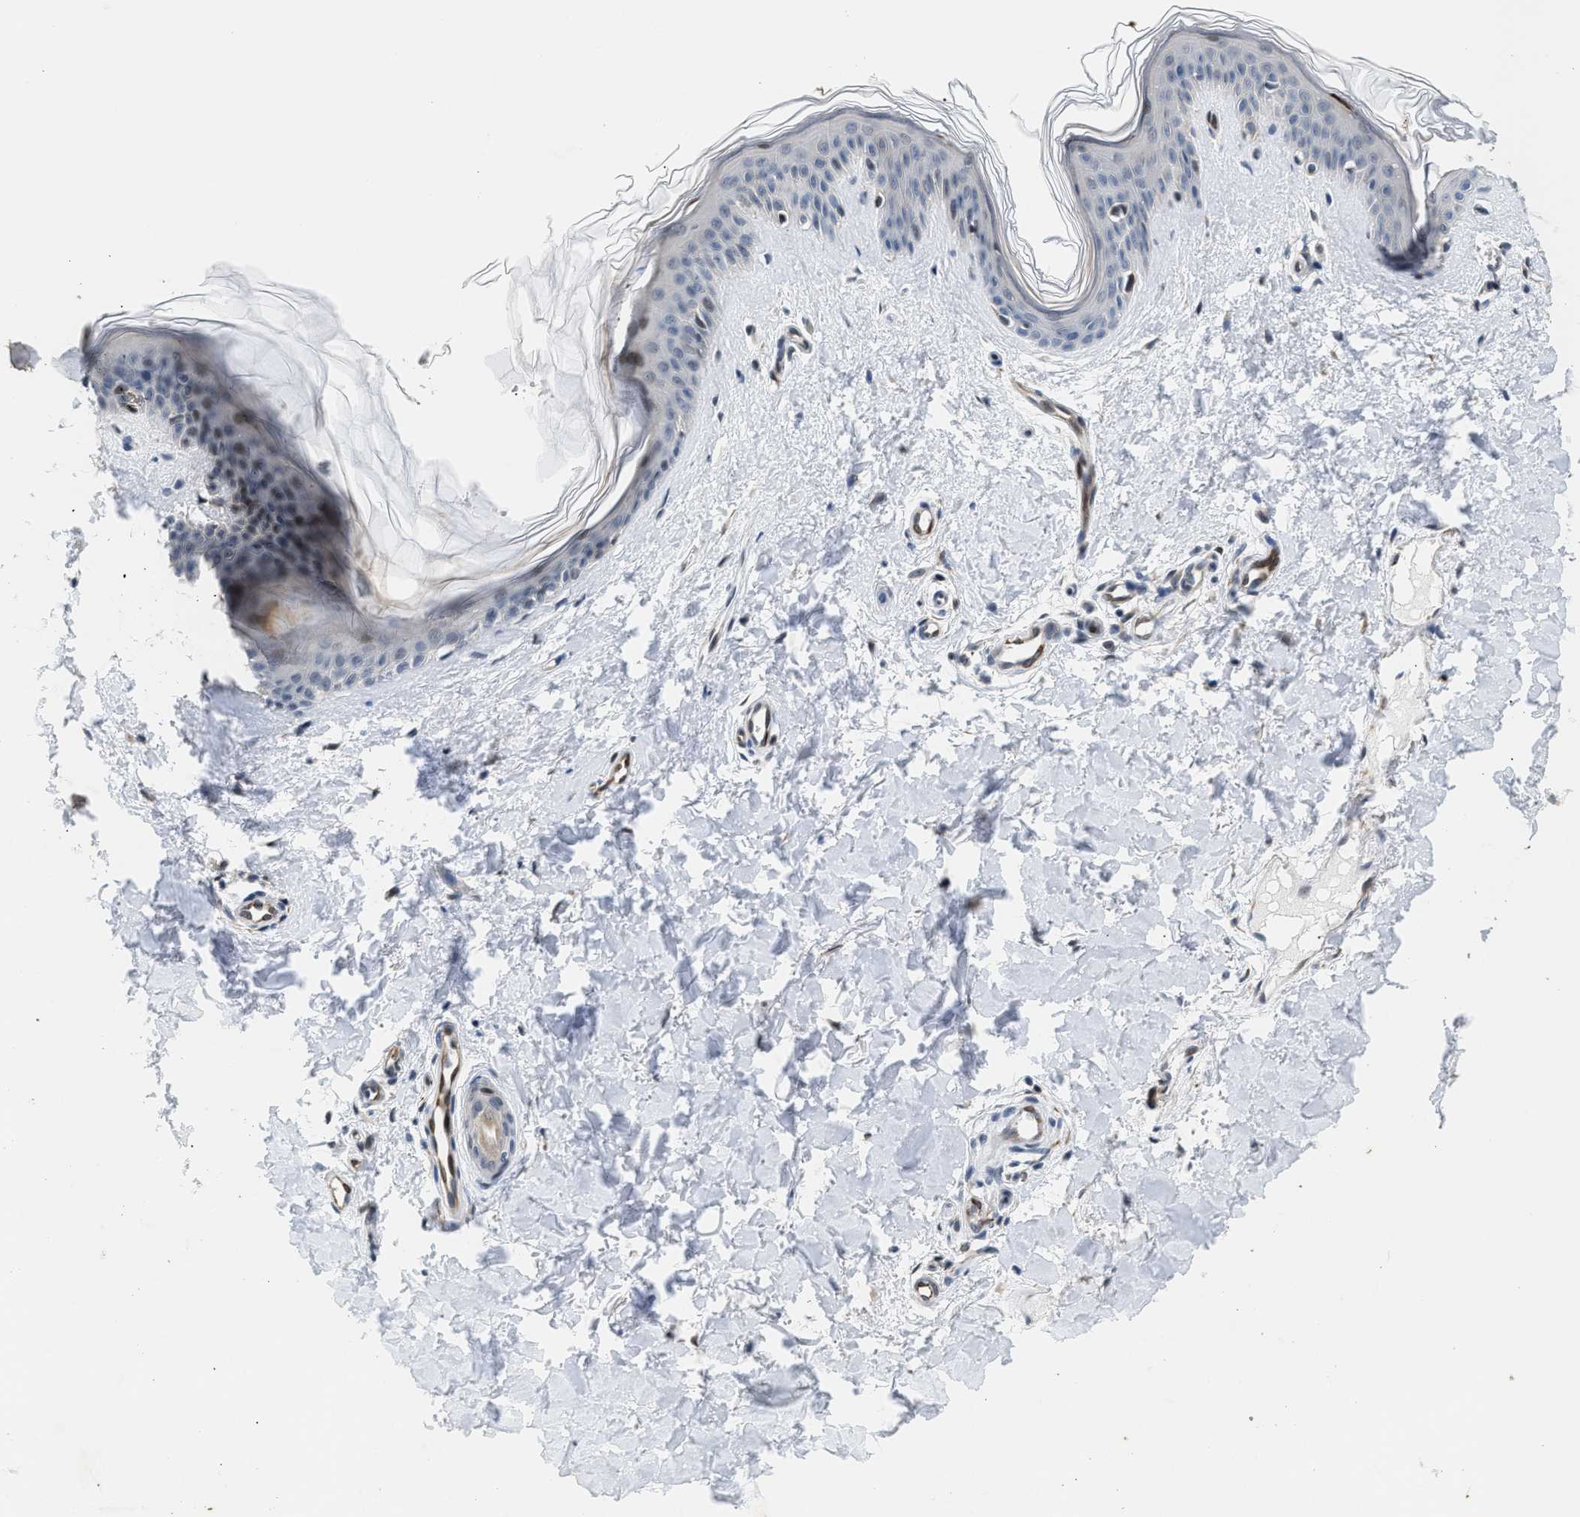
{"staining": {"intensity": "weak", "quantity": "25%-75%", "location": "cytoplasmic/membranous"}, "tissue": "skin", "cell_type": "Fibroblasts", "image_type": "normal", "snomed": [{"axis": "morphology", "description": "Normal tissue, NOS"}, {"axis": "topography", "description": "Skin"}], "caption": "Protein staining demonstrates weak cytoplasmic/membranous expression in approximately 25%-75% of fibroblasts in normal skin. (IHC, brightfield microscopy, high magnification).", "gene": "PPM1H", "patient": {"sex": "female", "age": 41}}